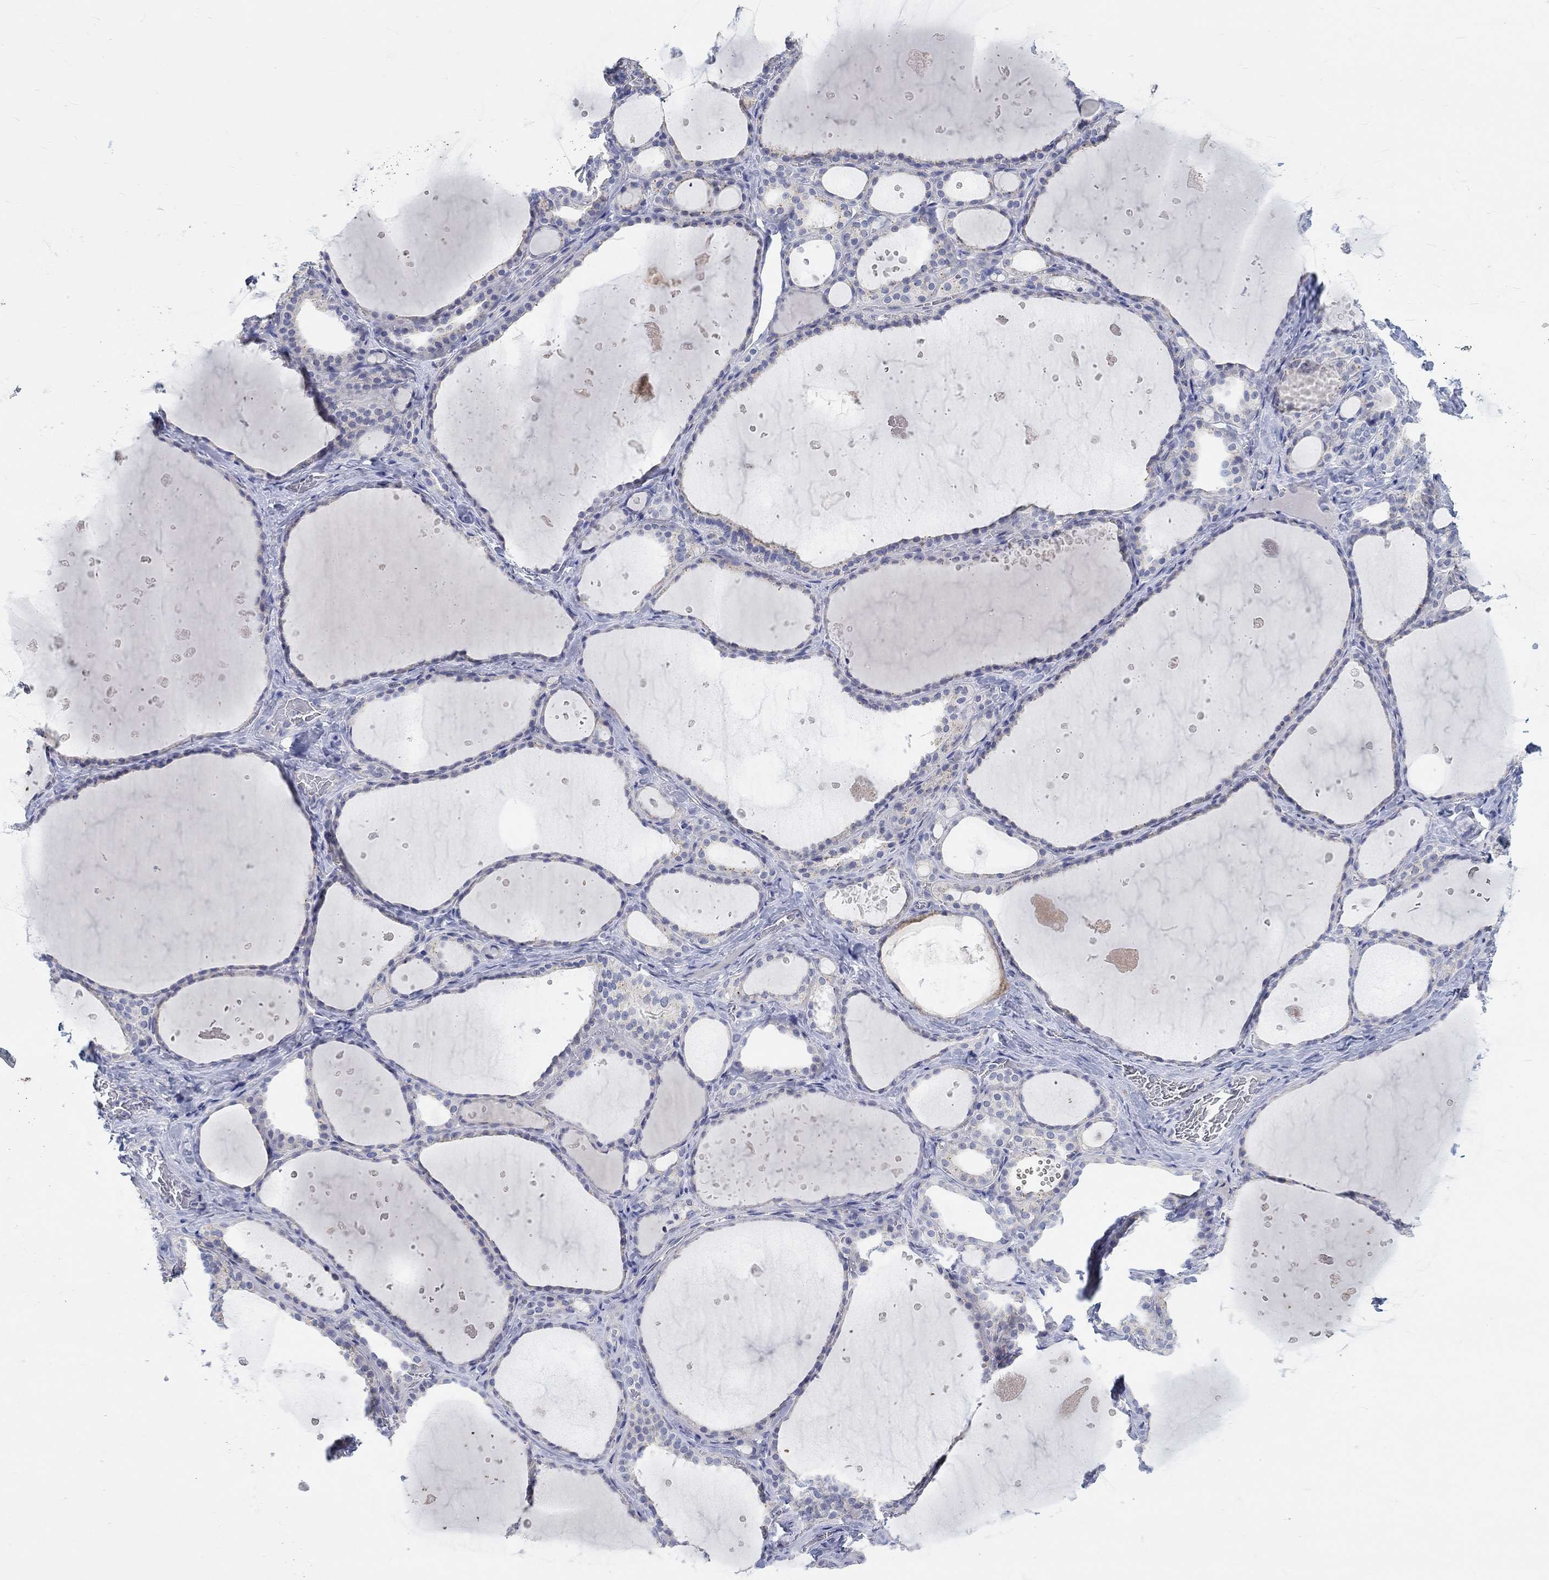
{"staining": {"intensity": "negative", "quantity": "none", "location": "none"}, "tissue": "thyroid gland", "cell_type": "Glandular cells", "image_type": "normal", "snomed": [{"axis": "morphology", "description": "Normal tissue, NOS"}, {"axis": "topography", "description": "Thyroid gland"}], "caption": "IHC photomicrograph of normal thyroid gland: human thyroid gland stained with DAB (3,3'-diaminobenzidine) demonstrates no significant protein staining in glandular cells. (IHC, brightfield microscopy, high magnification).", "gene": "NAV3", "patient": {"sex": "male", "age": 63}}